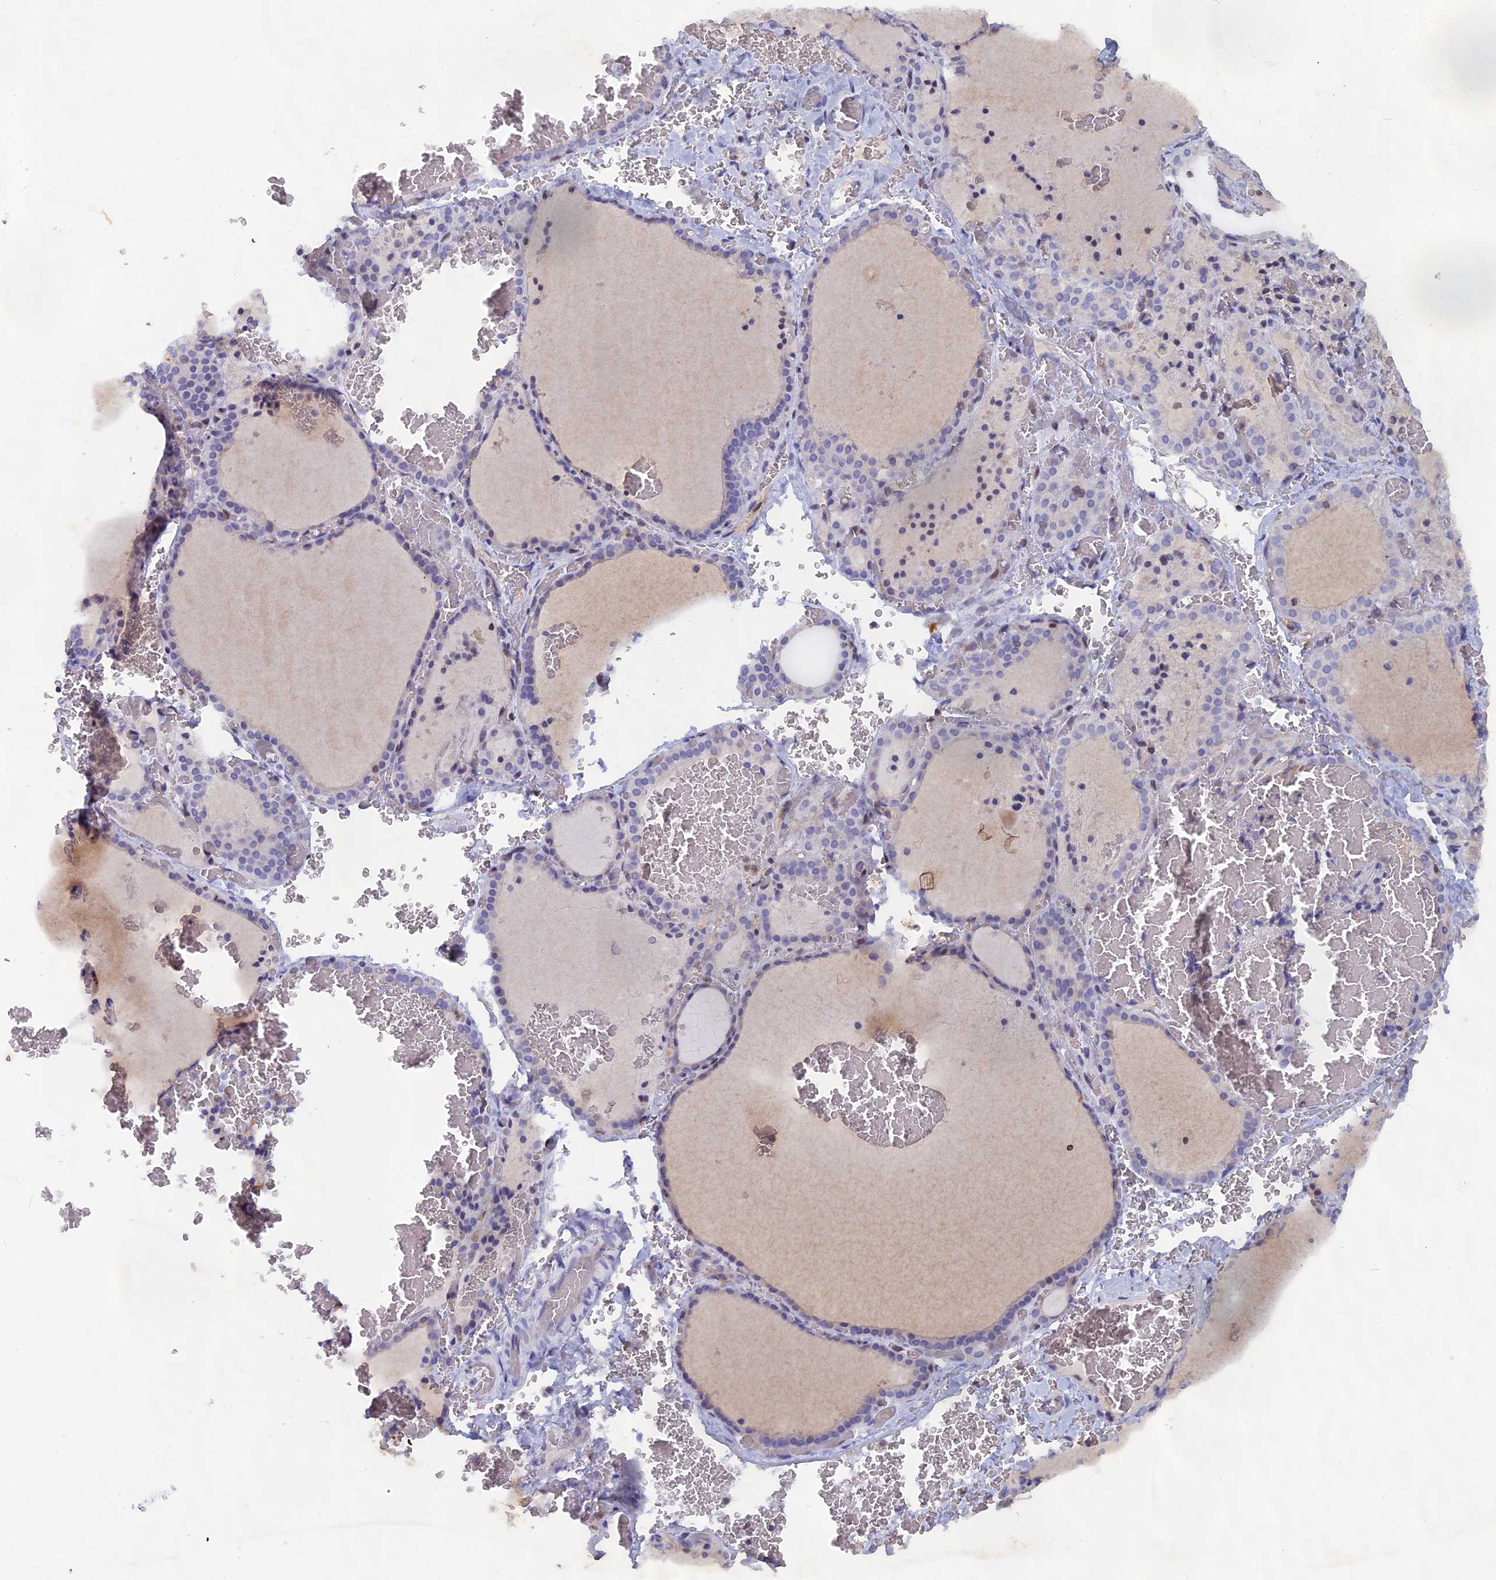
{"staining": {"intensity": "moderate", "quantity": "25%-75%", "location": "cytoplasmic/membranous"}, "tissue": "thyroid gland", "cell_type": "Glandular cells", "image_type": "normal", "snomed": [{"axis": "morphology", "description": "Normal tissue, NOS"}, {"axis": "topography", "description": "Thyroid gland"}], "caption": "A histopathology image showing moderate cytoplasmic/membranous staining in about 25%-75% of glandular cells in normal thyroid gland, as visualized by brown immunohistochemical staining.", "gene": "ACP7", "patient": {"sex": "female", "age": 39}}